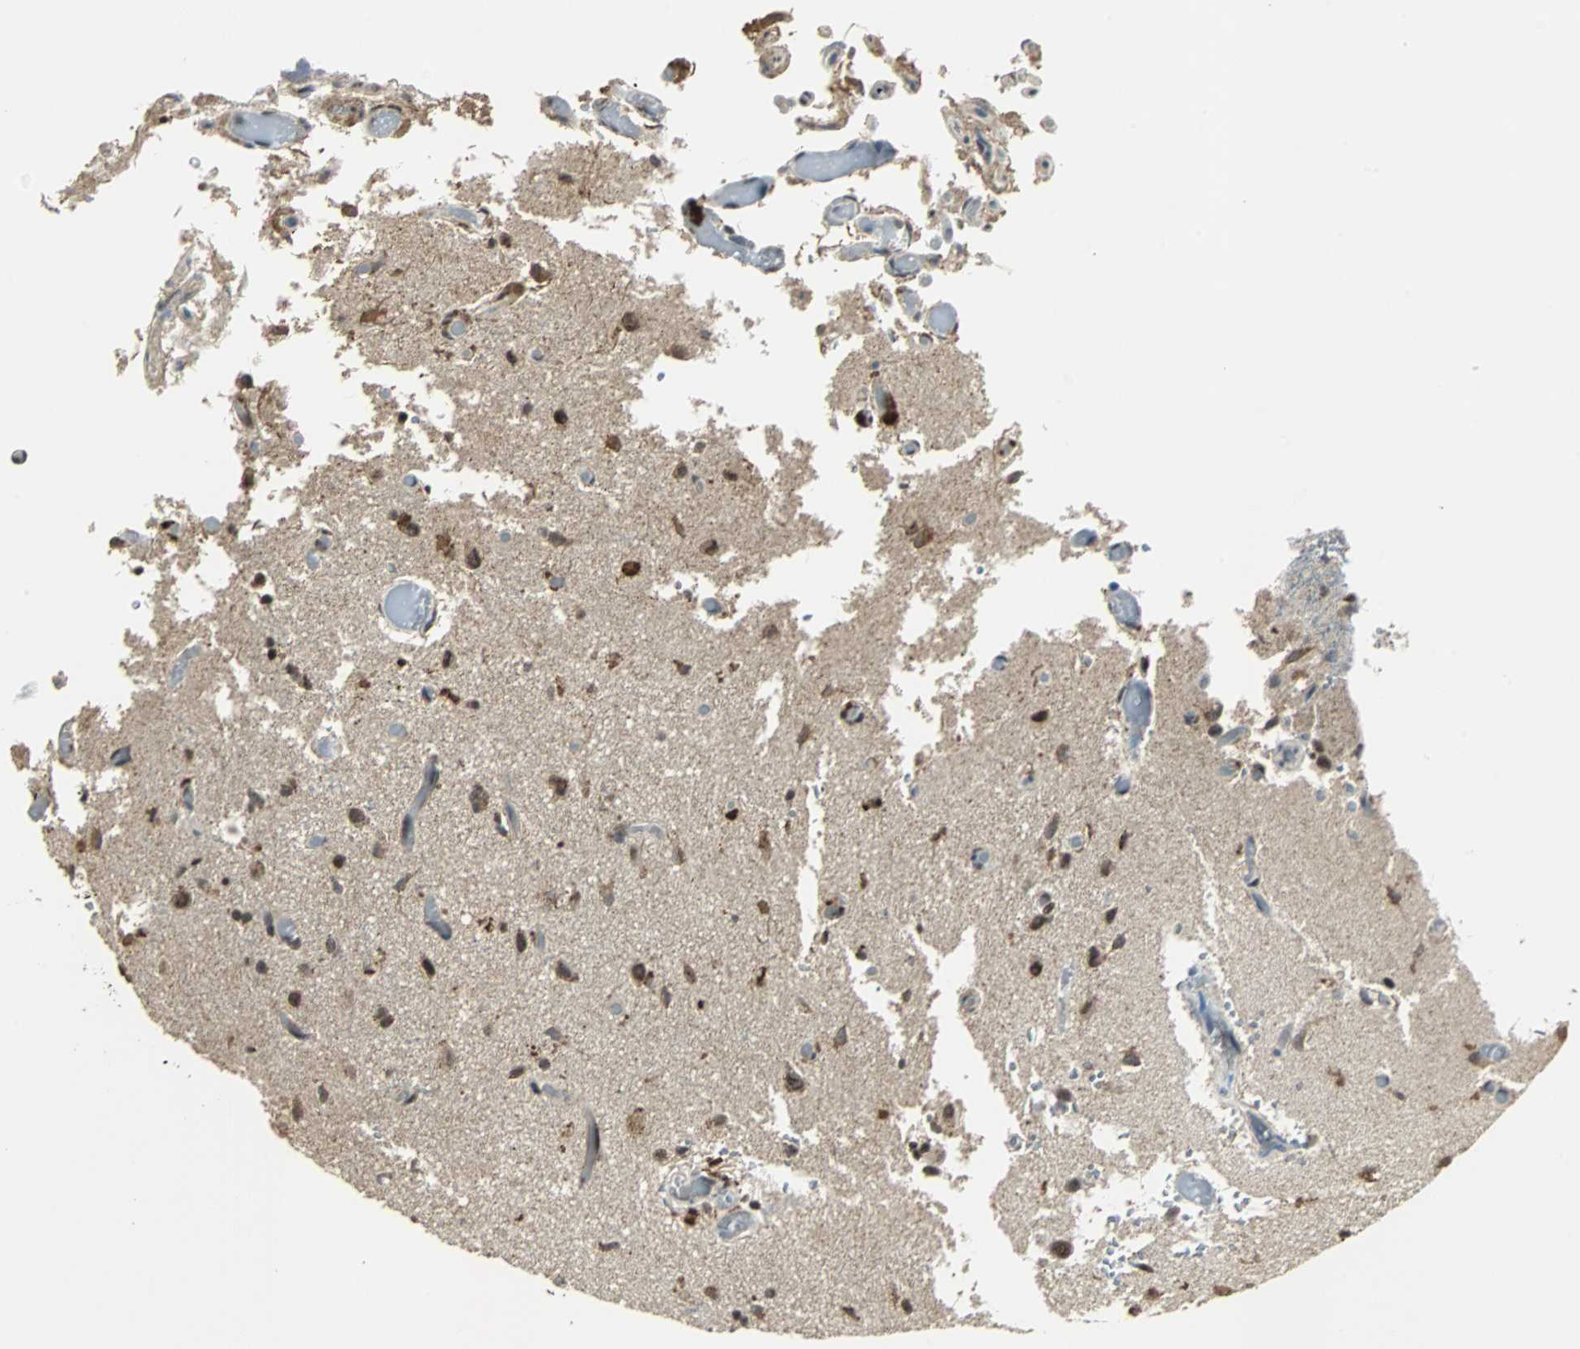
{"staining": {"intensity": "strong", "quantity": ">75%", "location": "nuclear"}, "tissue": "glioma", "cell_type": "Tumor cells", "image_type": "cancer", "snomed": [{"axis": "morphology", "description": "Glioma, malignant, High grade"}, {"axis": "topography", "description": "Brain"}], "caption": "About >75% of tumor cells in malignant high-grade glioma show strong nuclear protein staining as visualized by brown immunohistochemical staining.", "gene": "MED4", "patient": {"sex": "male", "age": 47}}